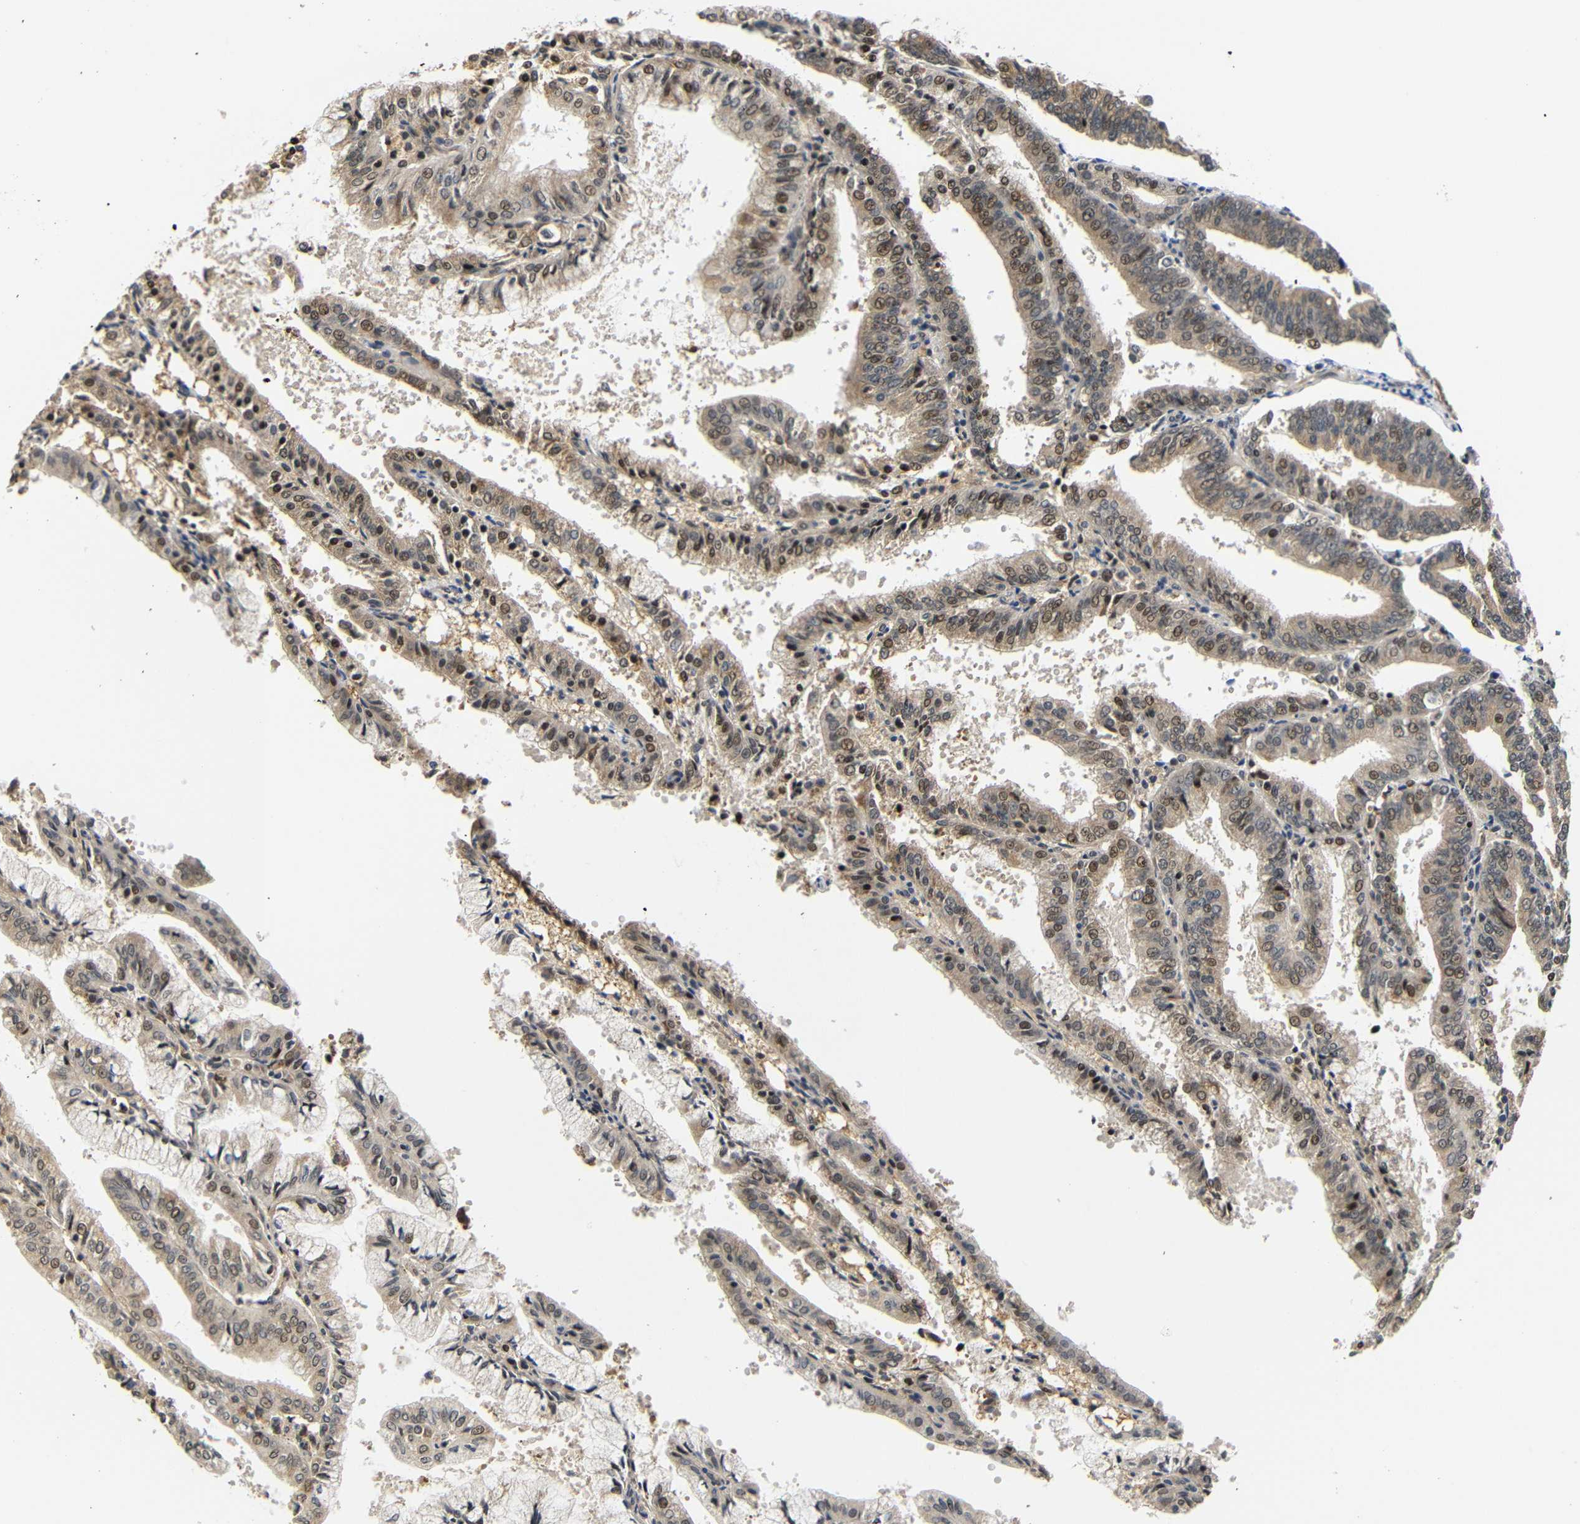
{"staining": {"intensity": "strong", "quantity": ">75%", "location": "cytoplasmic/membranous,nuclear"}, "tissue": "endometrial cancer", "cell_type": "Tumor cells", "image_type": "cancer", "snomed": [{"axis": "morphology", "description": "Adenocarcinoma, NOS"}, {"axis": "topography", "description": "Endometrium"}], "caption": "A high amount of strong cytoplasmic/membranous and nuclear positivity is seen in approximately >75% of tumor cells in endometrial cancer (adenocarcinoma) tissue.", "gene": "GJA5", "patient": {"sex": "female", "age": 63}}